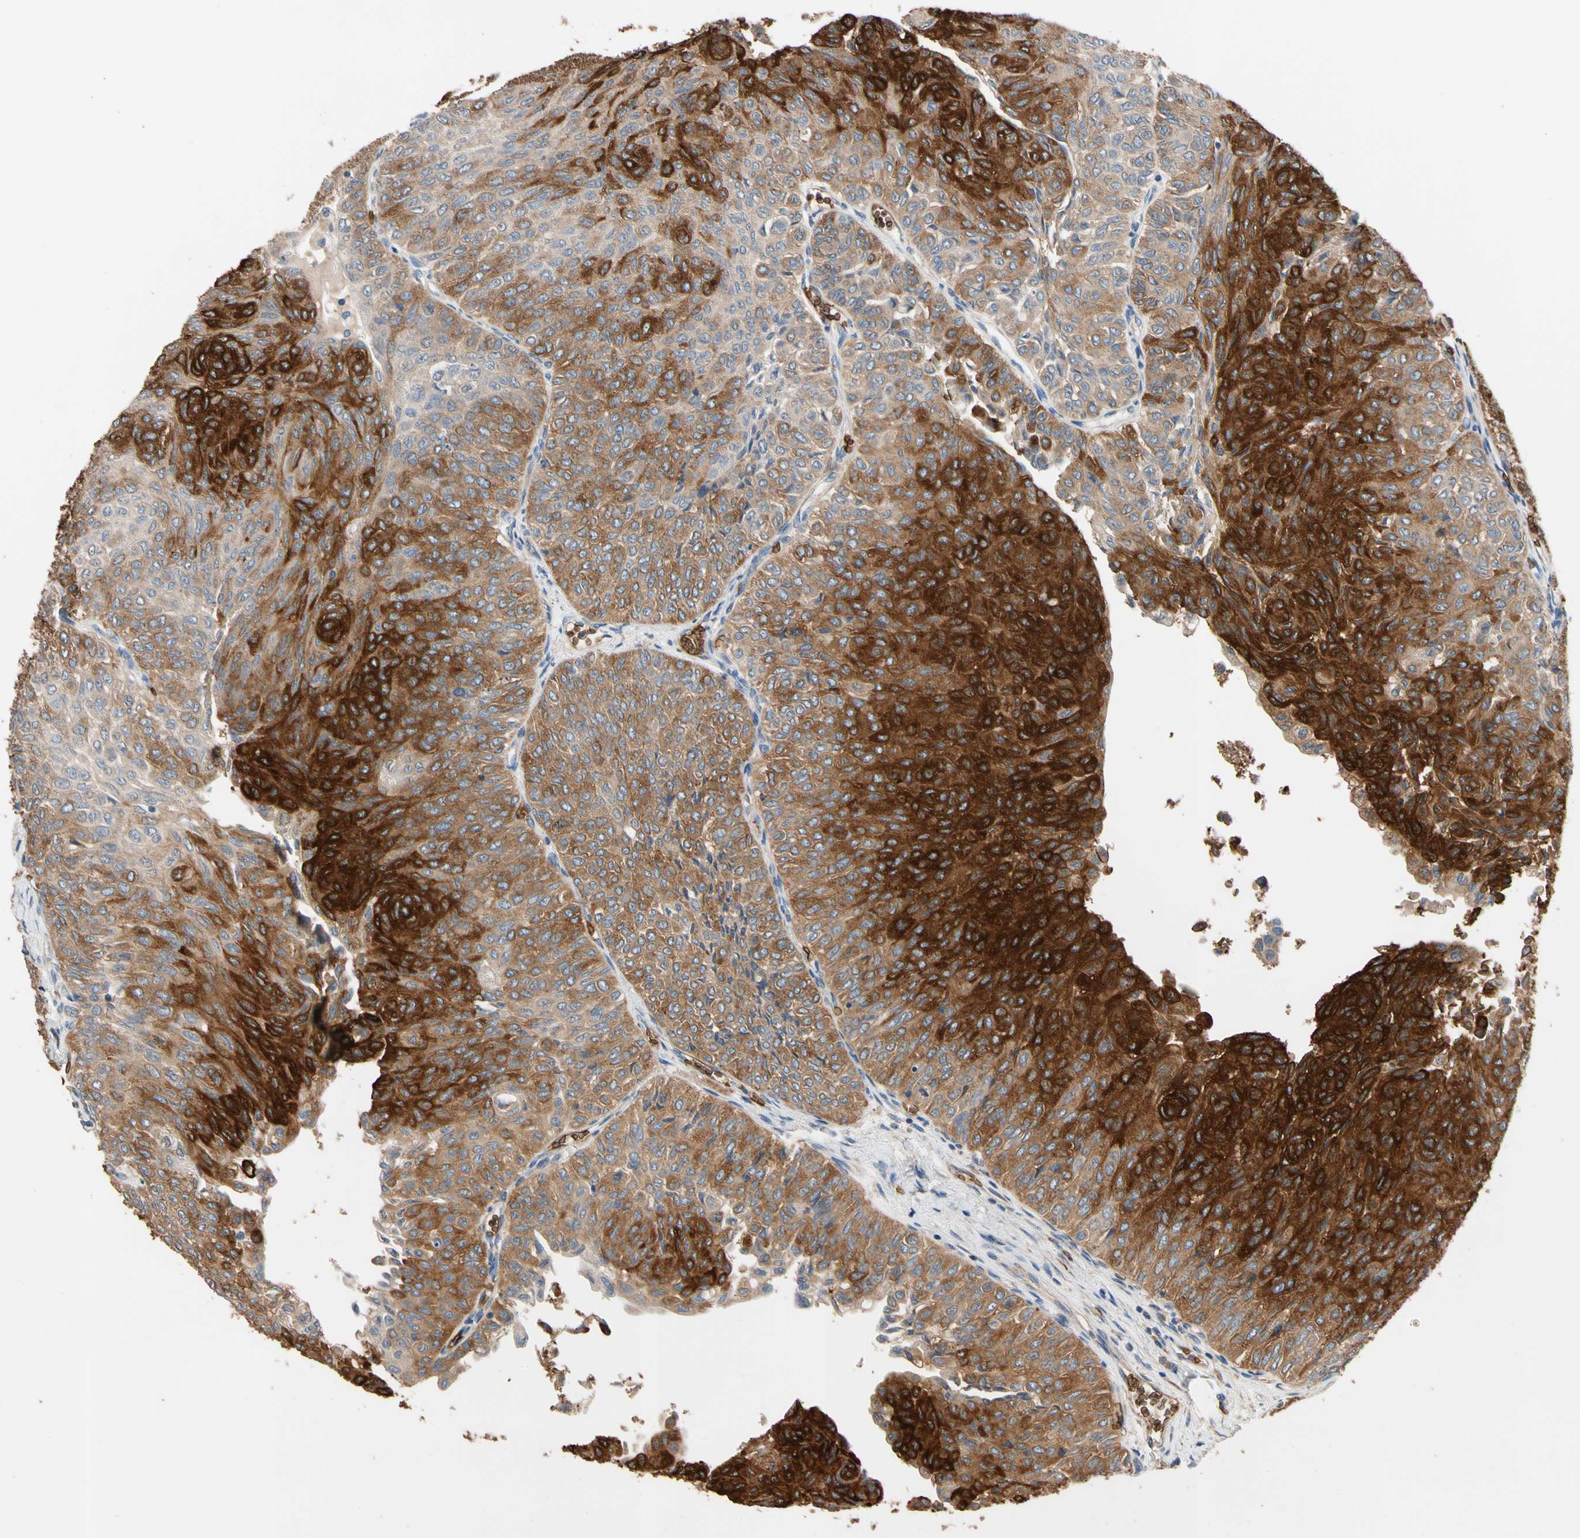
{"staining": {"intensity": "strong", "quantity": "25%-75%", "location": "cytoplasmic/membranous"}, "tissue": "urothelial cancer", "cell_type": "Tumor cells", "image_type": "cancer", "snomed": [{"axis": "morphology", "description": "Urothelial carcinoma, Low grade"}, {"axis": "topography", "description": "Urinary bladder"}], "caption": "Protein analysis of urothelial cancer tissue shows strong cytoplasmic/membranous staining in about 25%-75% of tumor cells. (IHC, brightfield microscopy, high magnification).", "gene": "RIOK2", "patient": {"sex": "male", "age": 78}}